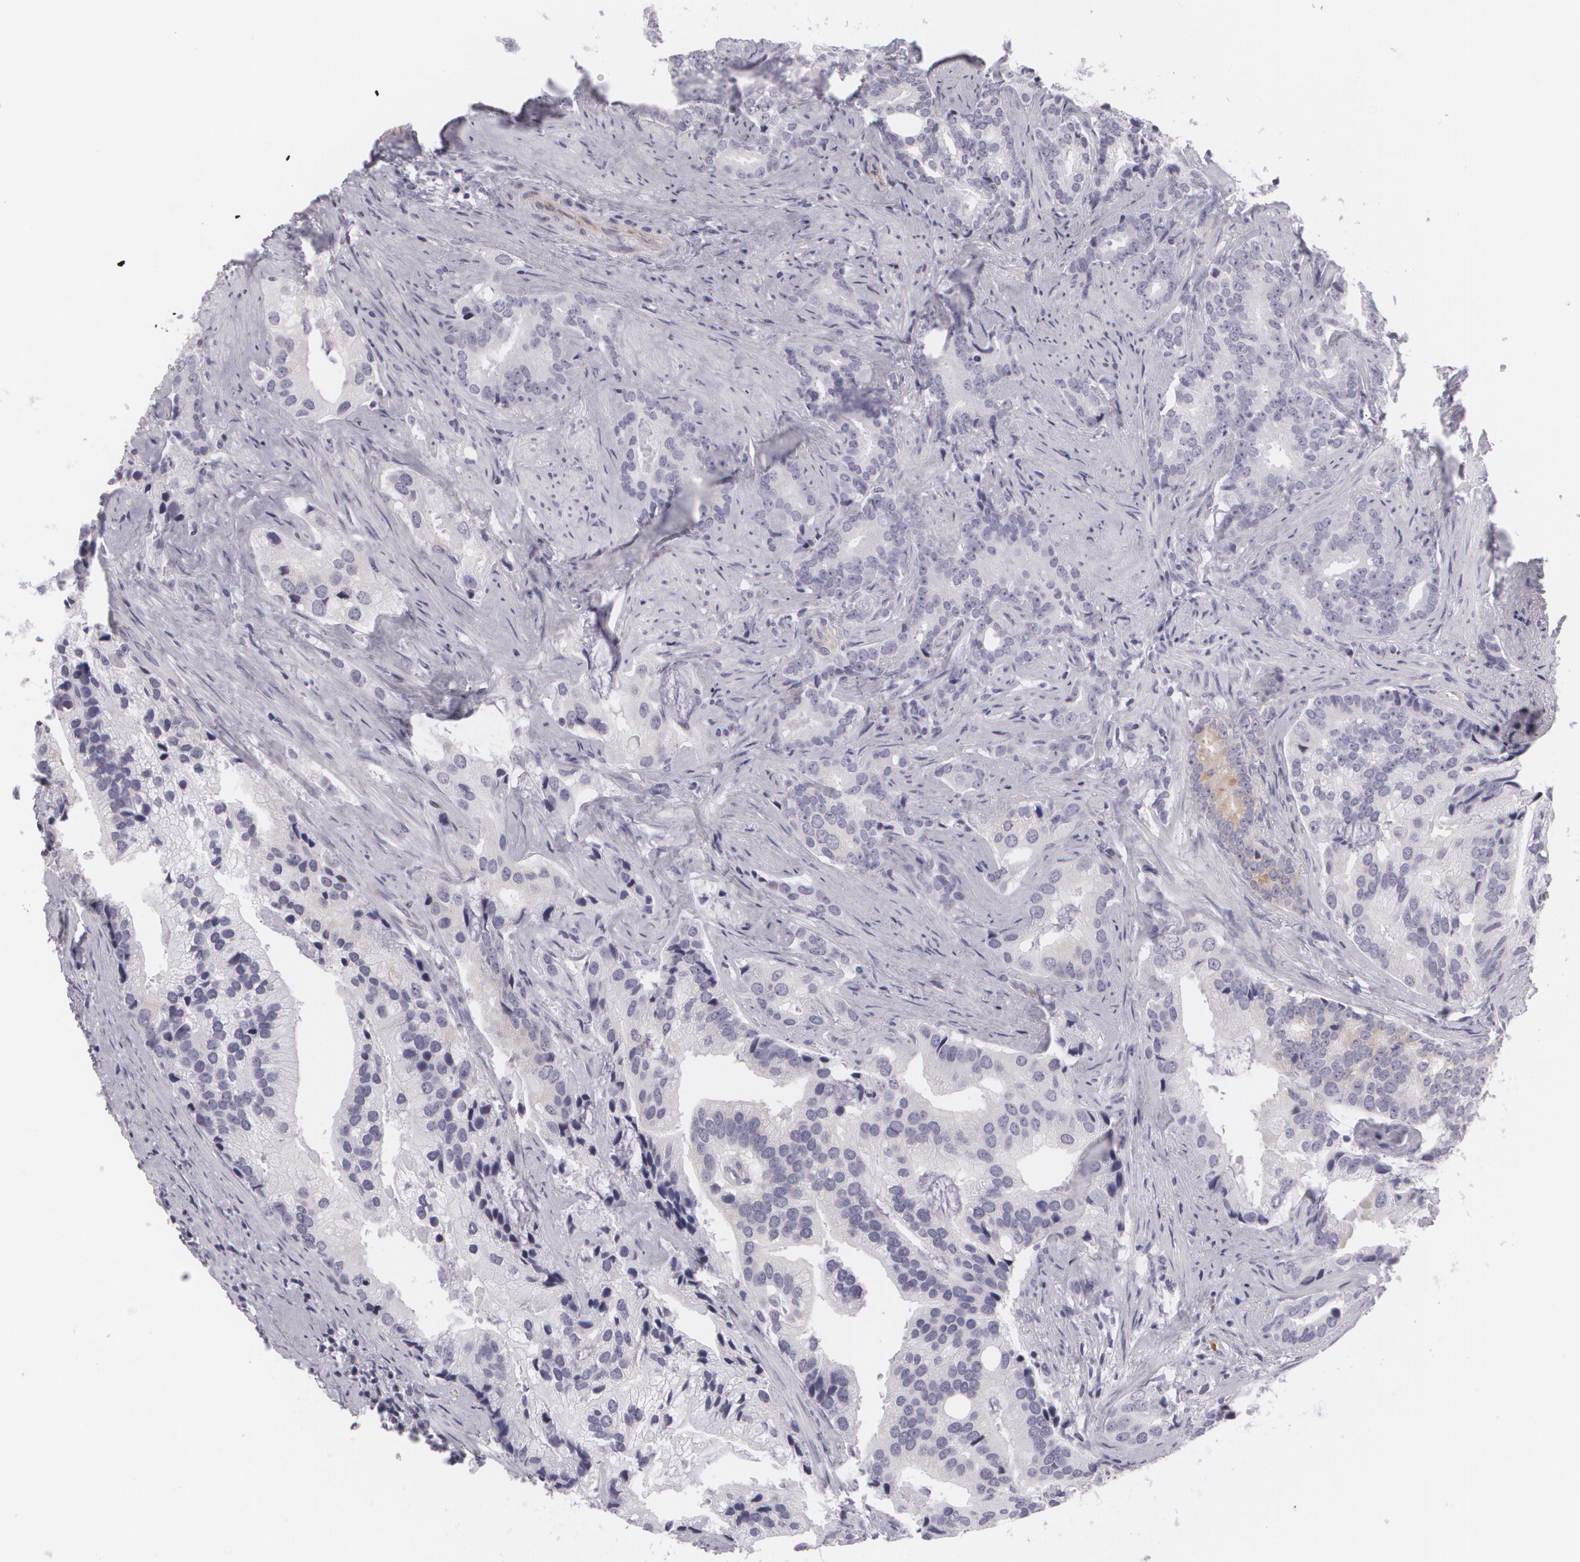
{"staining": {"intensity": "negative", "quantity": "none", "location": "none"}, "tissue": "prostate cancer", "cell_type": "Tumor cells", "image_type": "cancer", "snomed": [{"axis": "morphology", "description": "Adenocarcinoma, Low grade"}, {"axis": "topography", "description": "Prostate"}], "caption": "Human prostate cancer stained for a protein using IHC exhibits no expression in tumor cells.", "gene": "MAP2", "patient": {"sex": "male", "age": 71}}